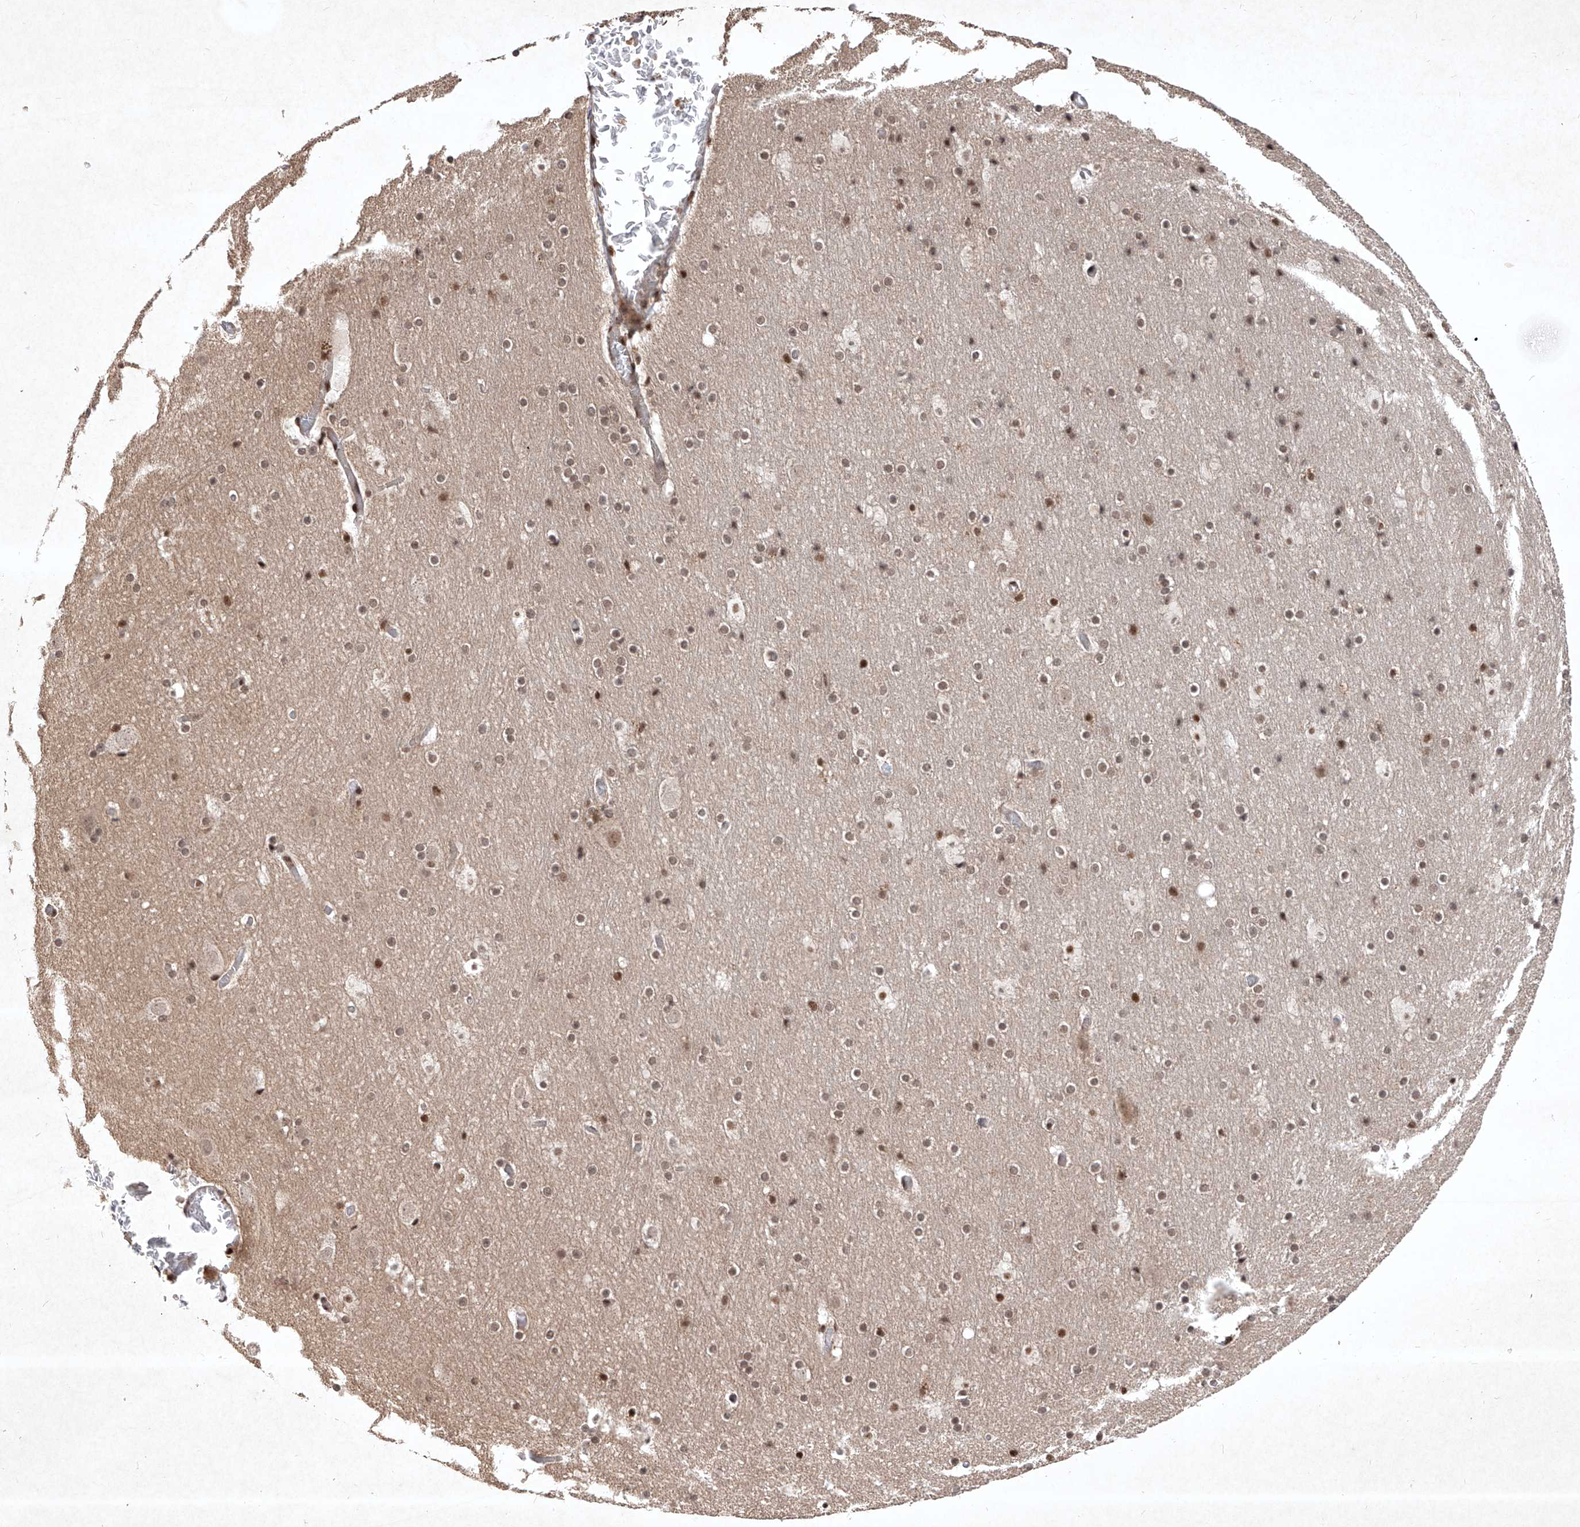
{"staining": {"intensity": "weak", "quantity": "25%-75%", "location": "cytoplasmic/membranous,nuclear"}, "tissue": "cerebral cortex", "cell_type": "Endothelial cells", "image_type": "normal", "snomed": [{"axis": "morphology", "description": "Normal tissue, NOS"}, {"axis": "topography", "description": "Cerebral cortex"}], "caption": "Immunohistochemical staining of unremarkable human cerebral cortex reveals weak cytoplasmic/membranous,nuclear protein positivity in approximately 25%-75% of endothelial cells. The staining was performed using DAB to visualize the protein expression in brown, while the nuclei were stained in blue with hematoxylin (Magnification: 20x).", "gene": "IRF2", "patient": {"sex": "male", "age": 57}}